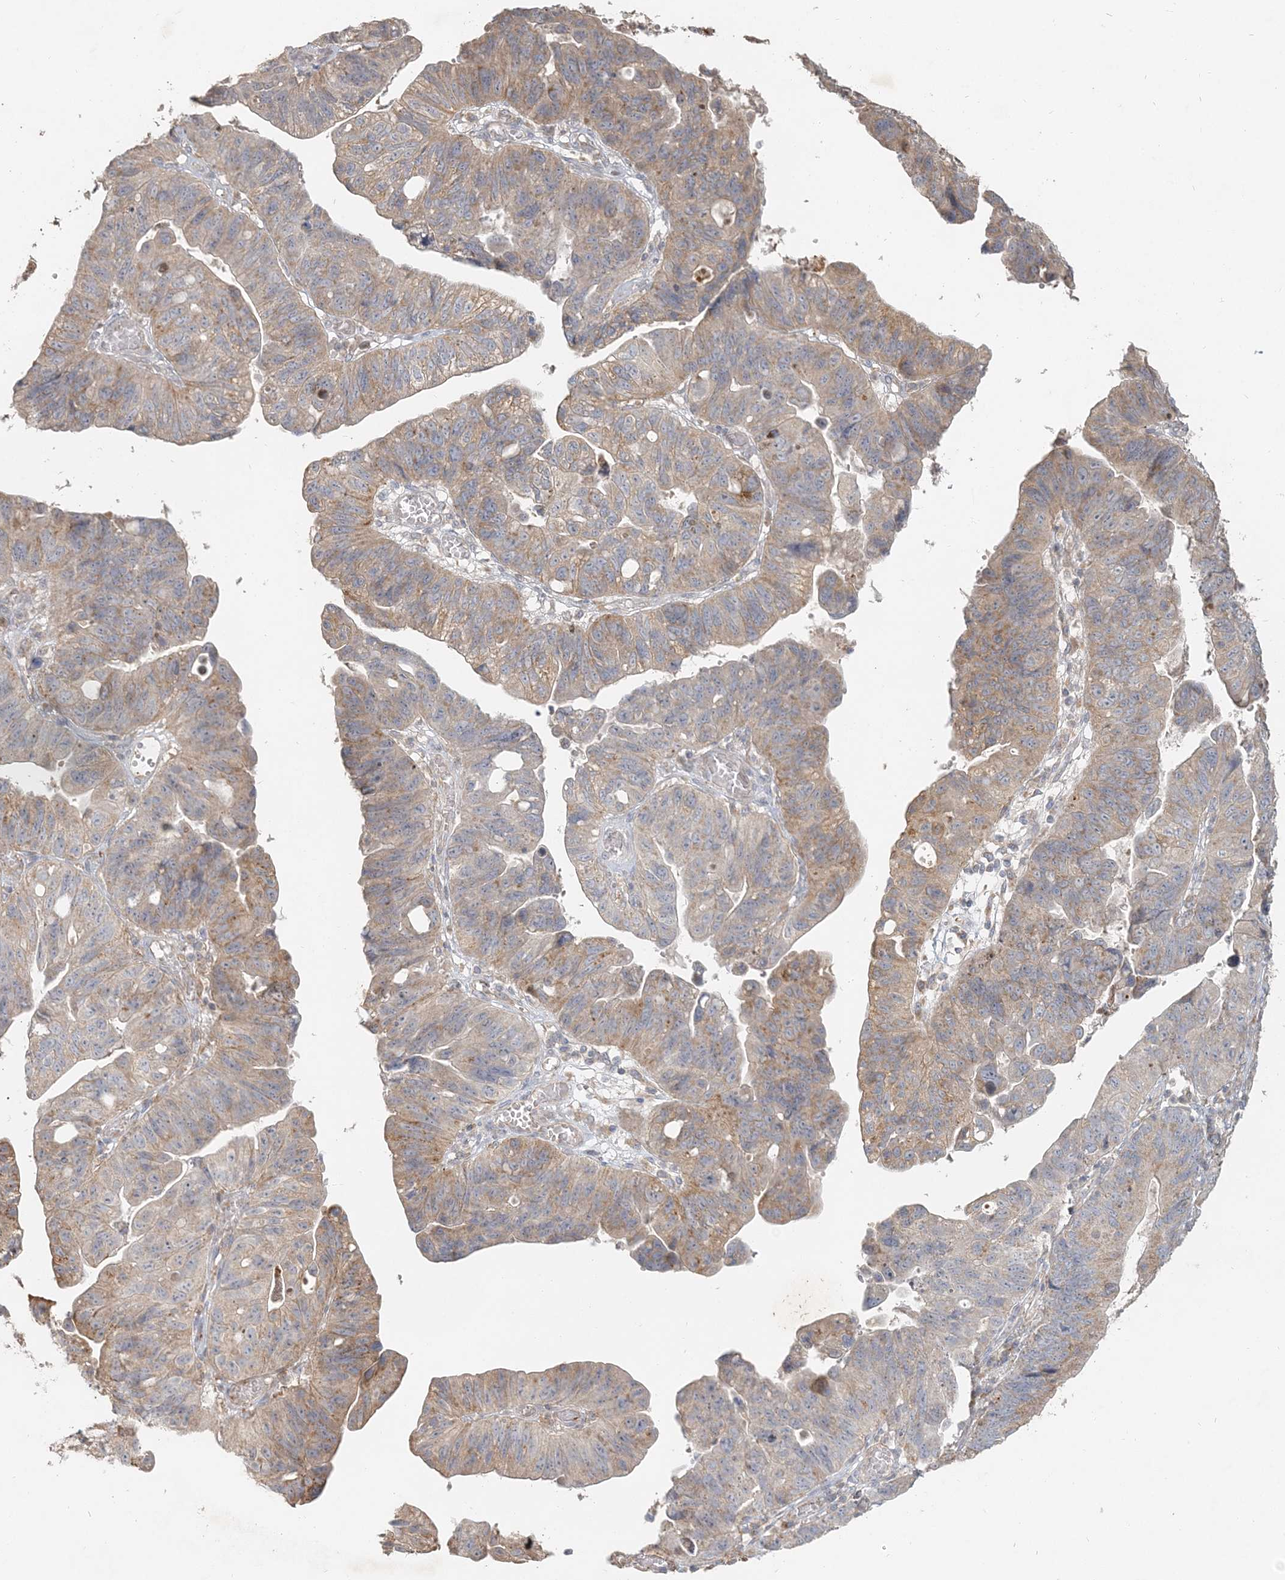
{"staining": {"intensity": "weak", "quantity": "25%-75%", "location": "cytoplasmic/membranous"}, "tissue": "stomach cancer", "cell_type": "Tumor cells", "image_type": "cancer", "snomed": [{"axis": "morphology", "description": "Adenocarcinoma, NOS"}, {"axis": "topography", "description": "Stomach"}], "caption": "A histopathology image of stomach adenocarcinoma stained for a protein reveals weak cytoplasmic/membranous brown staining in tumor cells.", "gene": "RAB14", "patient": {"sex": "male", "age": 59}}